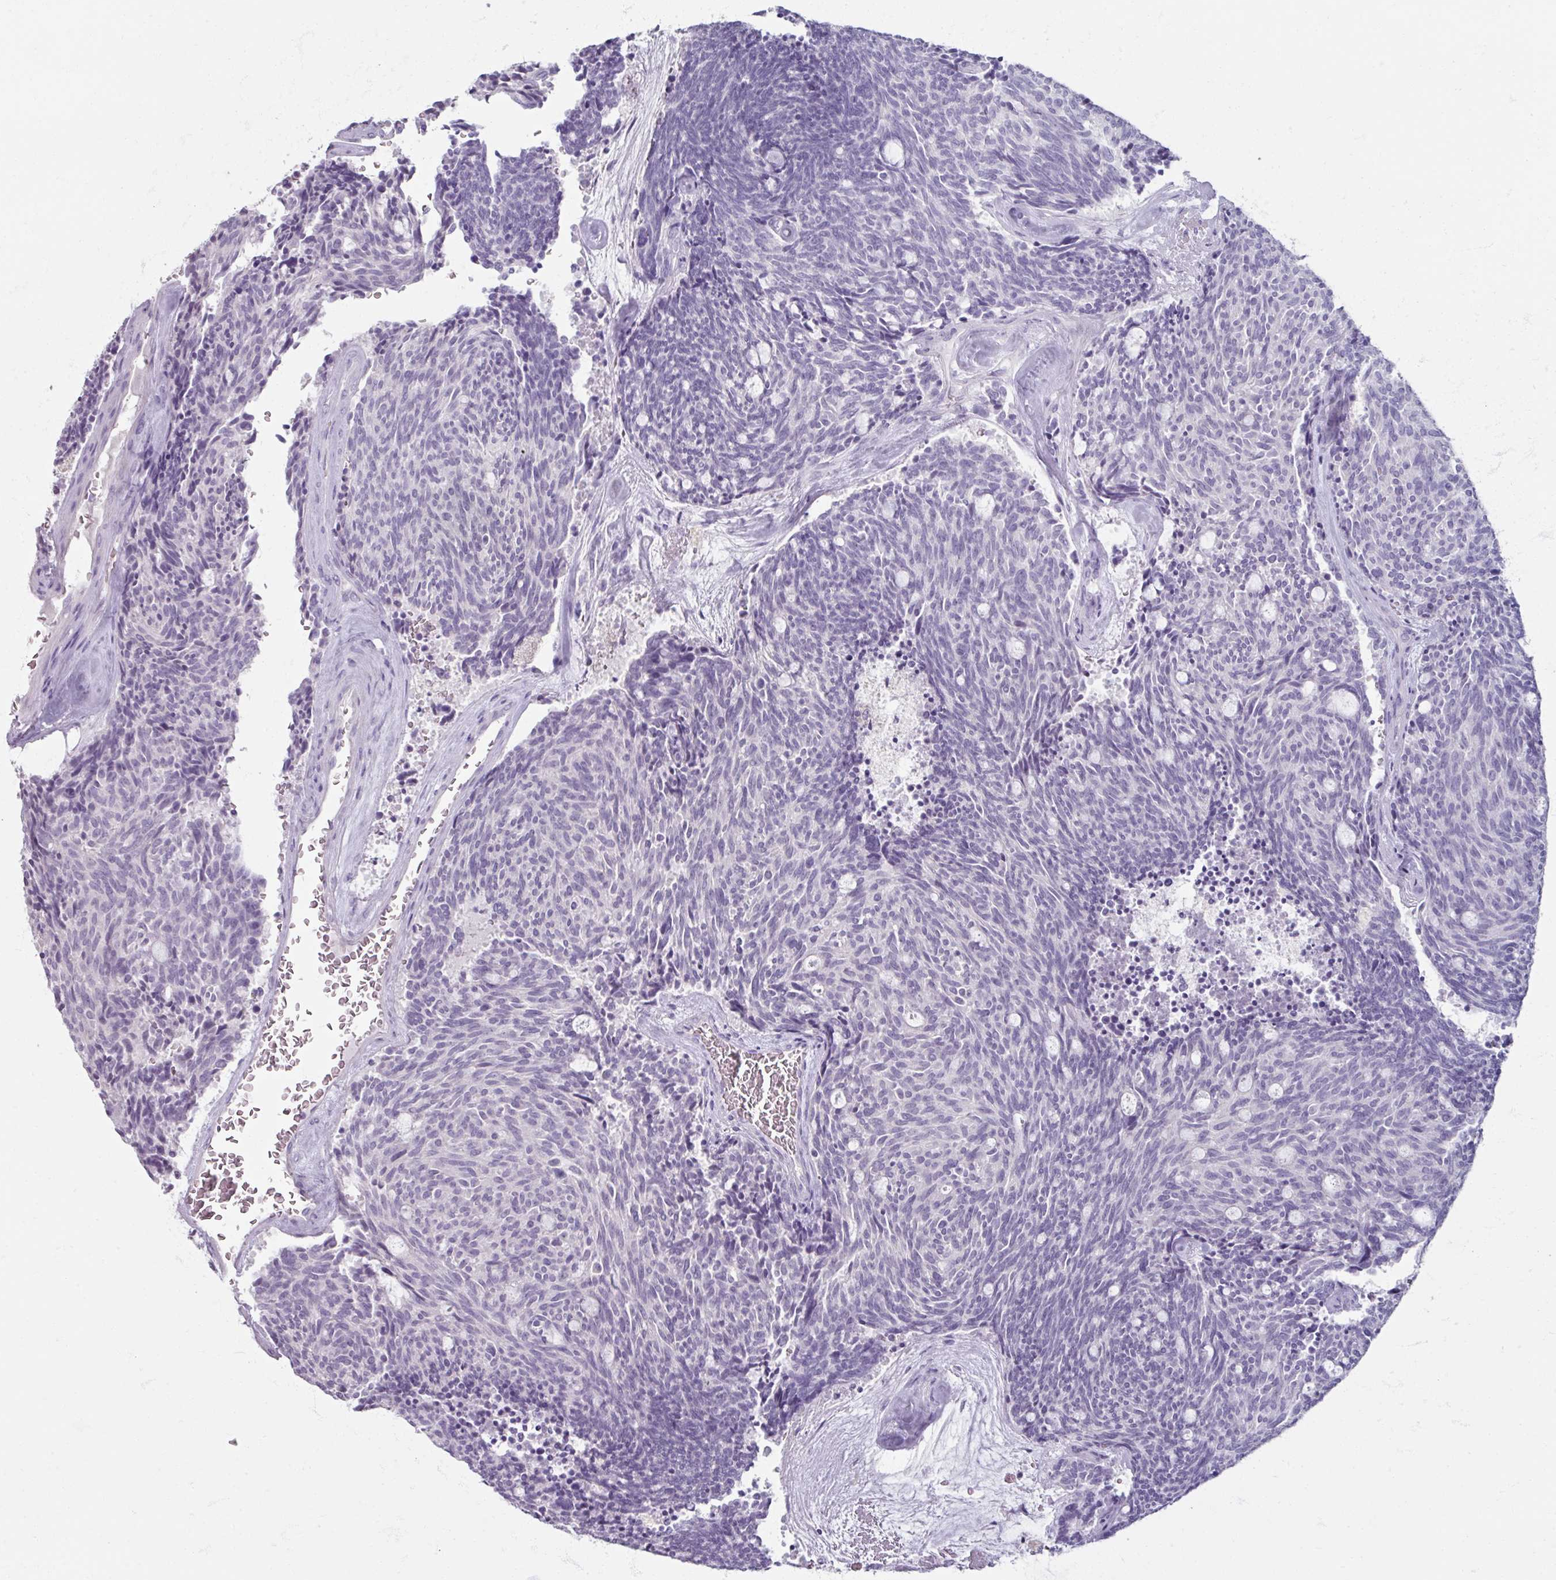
{"staining": {"intensity": "negative", "quantity": "none", "location": "none"}, "tissue": "carcinoid", "cell_type": "Tumor cells", "image_type": "cancer", "snomed": [{"axis": "morphology", "description": "Carcinoid, malignant, NOS"}, {"axis": "topography", "description": "Pancreas"}], "caption": "High power microscopy micrograph of an immunohistochemistry micrograph of carcinoid, revealing no significant positivity in tumor cells. Brightfield microscopy of immunohistochemistry (IHC) stained with DAB (3,3'-diaminobenzidine) (brown) and hematoxylin (blue), captured at high magnification.", "gene": "TG", "patient": {"sex": "female", "age": 54}}